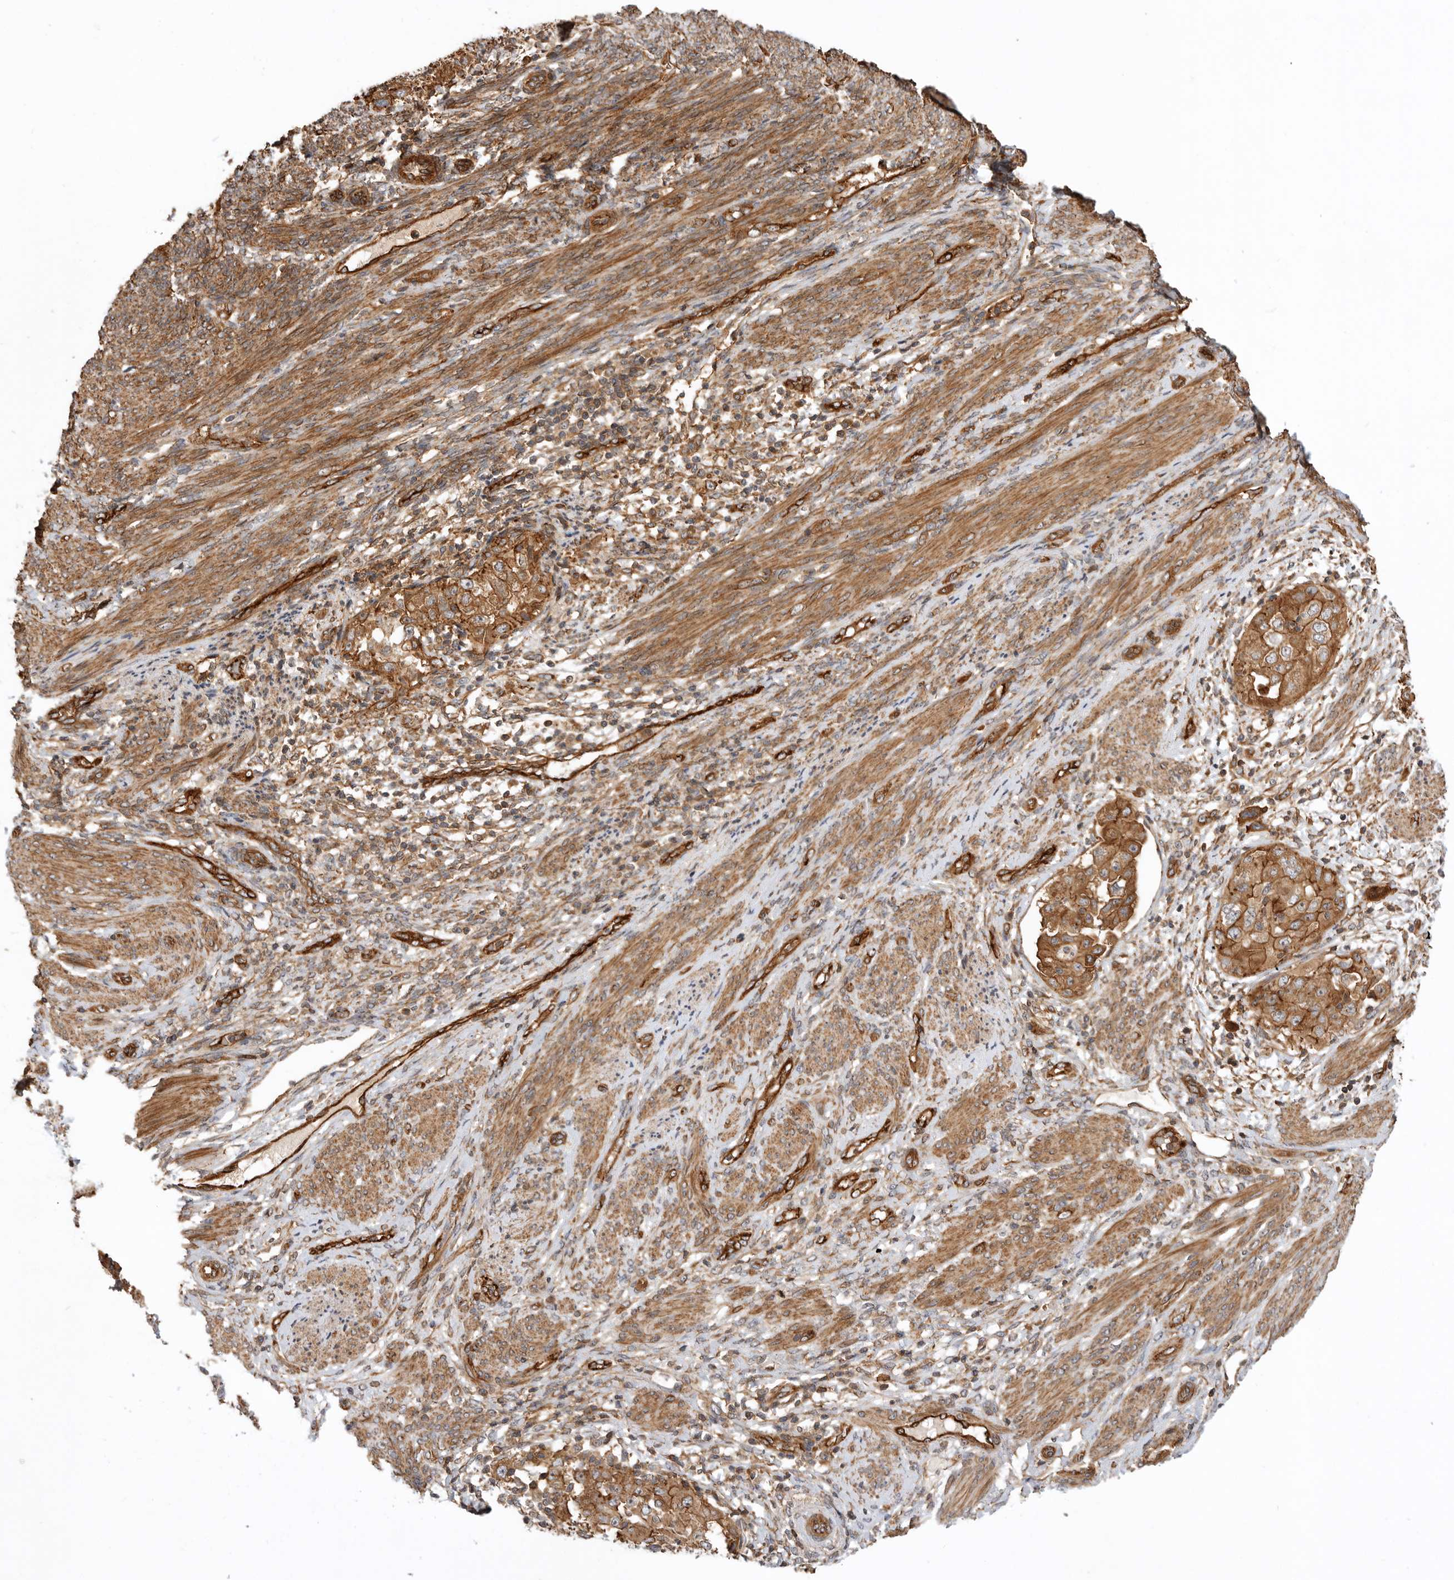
{"staining": {"intensity": "strong", "quantity": ">75%", "location": "cytoplasmic/membranous"}, "tissue": "endometrial cancer", "cell_type": "Tumor cells", "image_type": "cancer", "snomed": [{"axis": "morphology", "description": "Adenocarcinoma, NOS"}, {"axis": "topography", "description": "Endometrium"}], "caption": "Human endometrial adenocarcinoma stained with a brown dye reveals strong cytoplasmic/membranous positive expression in about >75% of tumor cells.", "gene": "GPATCH2", "patient": {"sex": "female", "age": 85}}